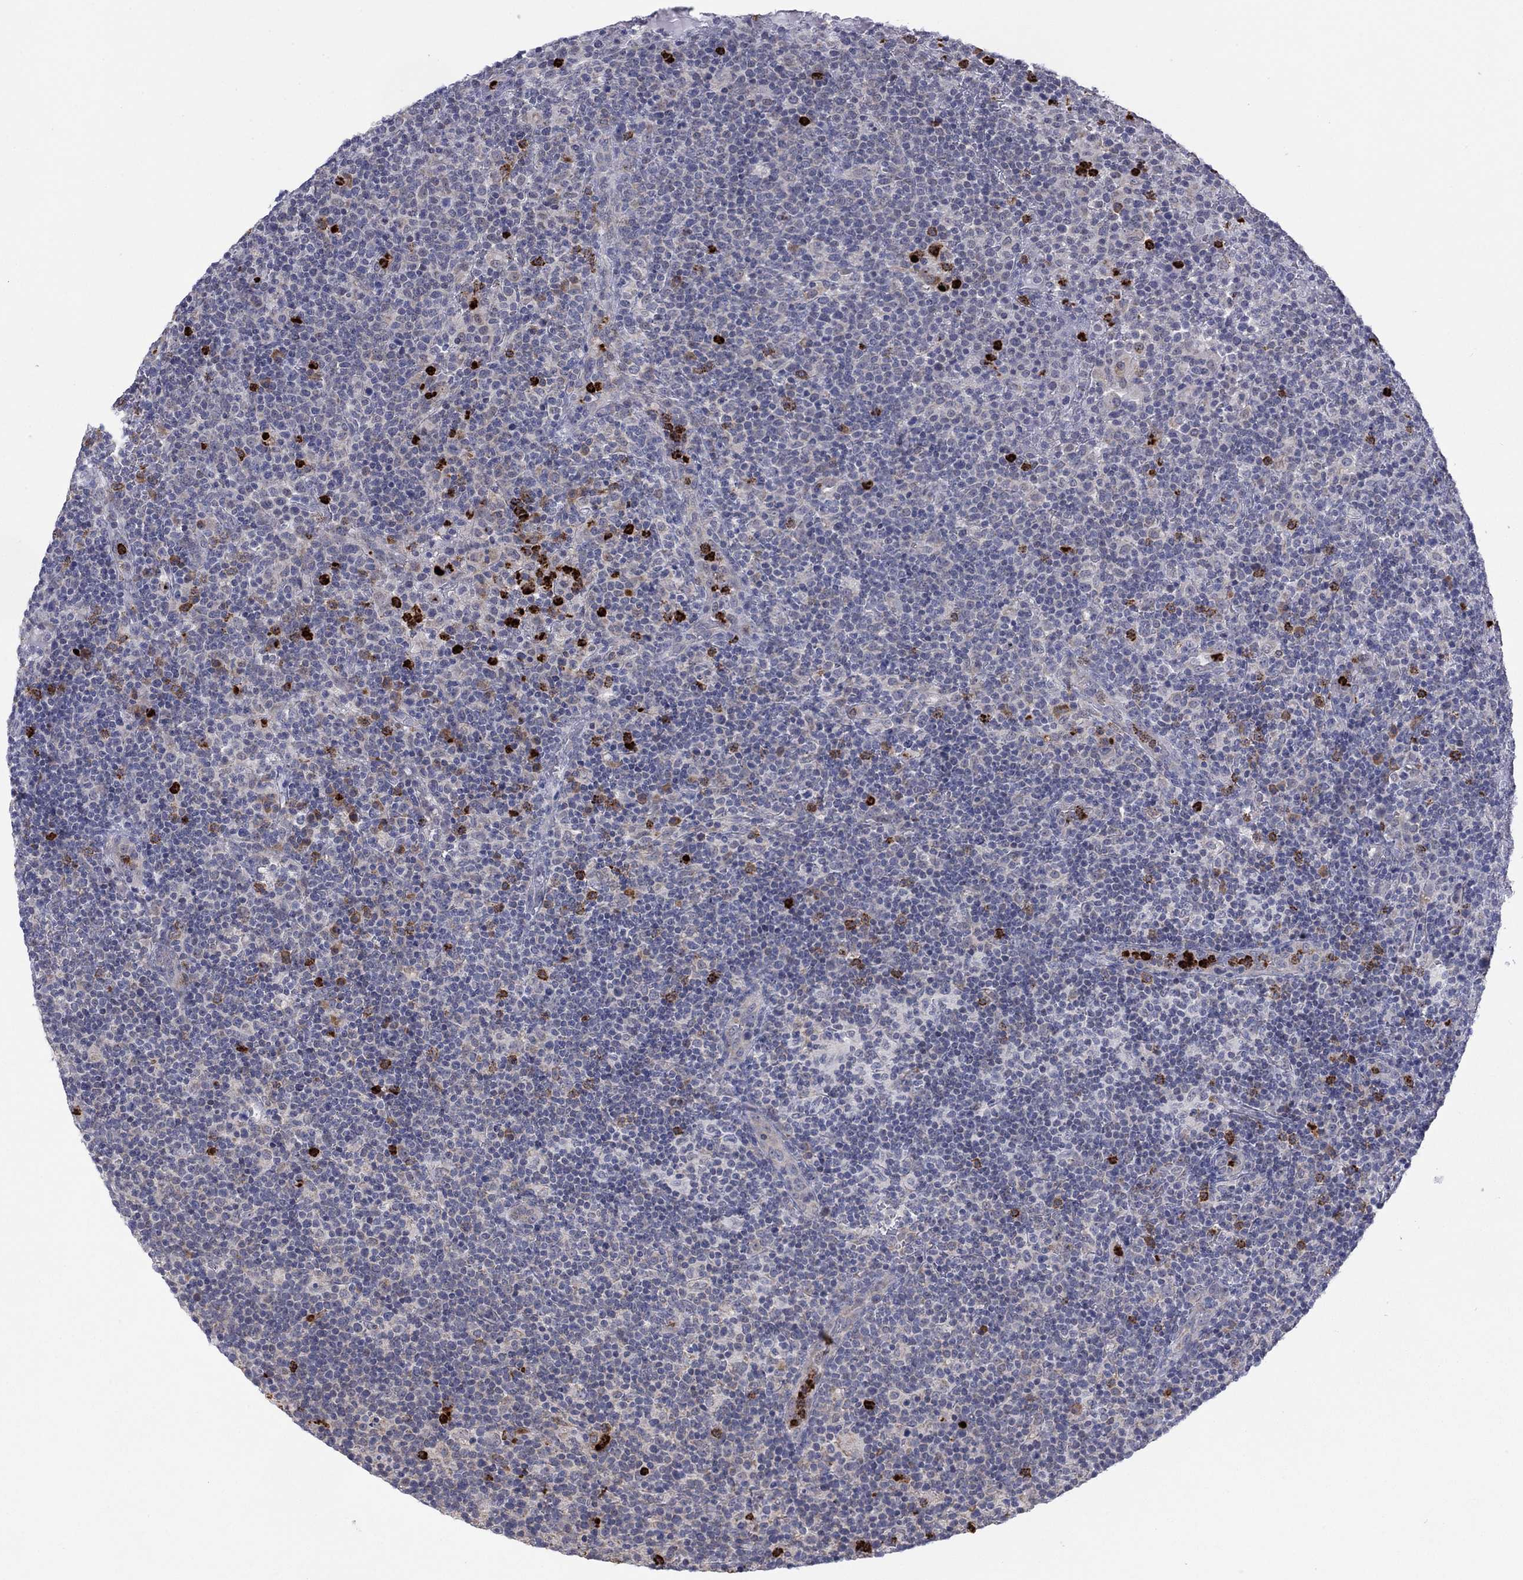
{"staining": {"intensity": "negative", "quantity": "none", "location": "none"}, "tissue": "lymphoma", "cell_type": "Tumor cells", "image_type": "cancer", "snomed": [{"axis": "morphology", "description": "Malignant lymphoma, non-Hodgkin's type, High grade"}, {"axis": "topography", "description": "Lymph node"}], "caption": "Tumor cells are negative for protein expression in human lymphoma.", "gene": "MTRFR", "patient": {"sex": "male", "age": 61}}